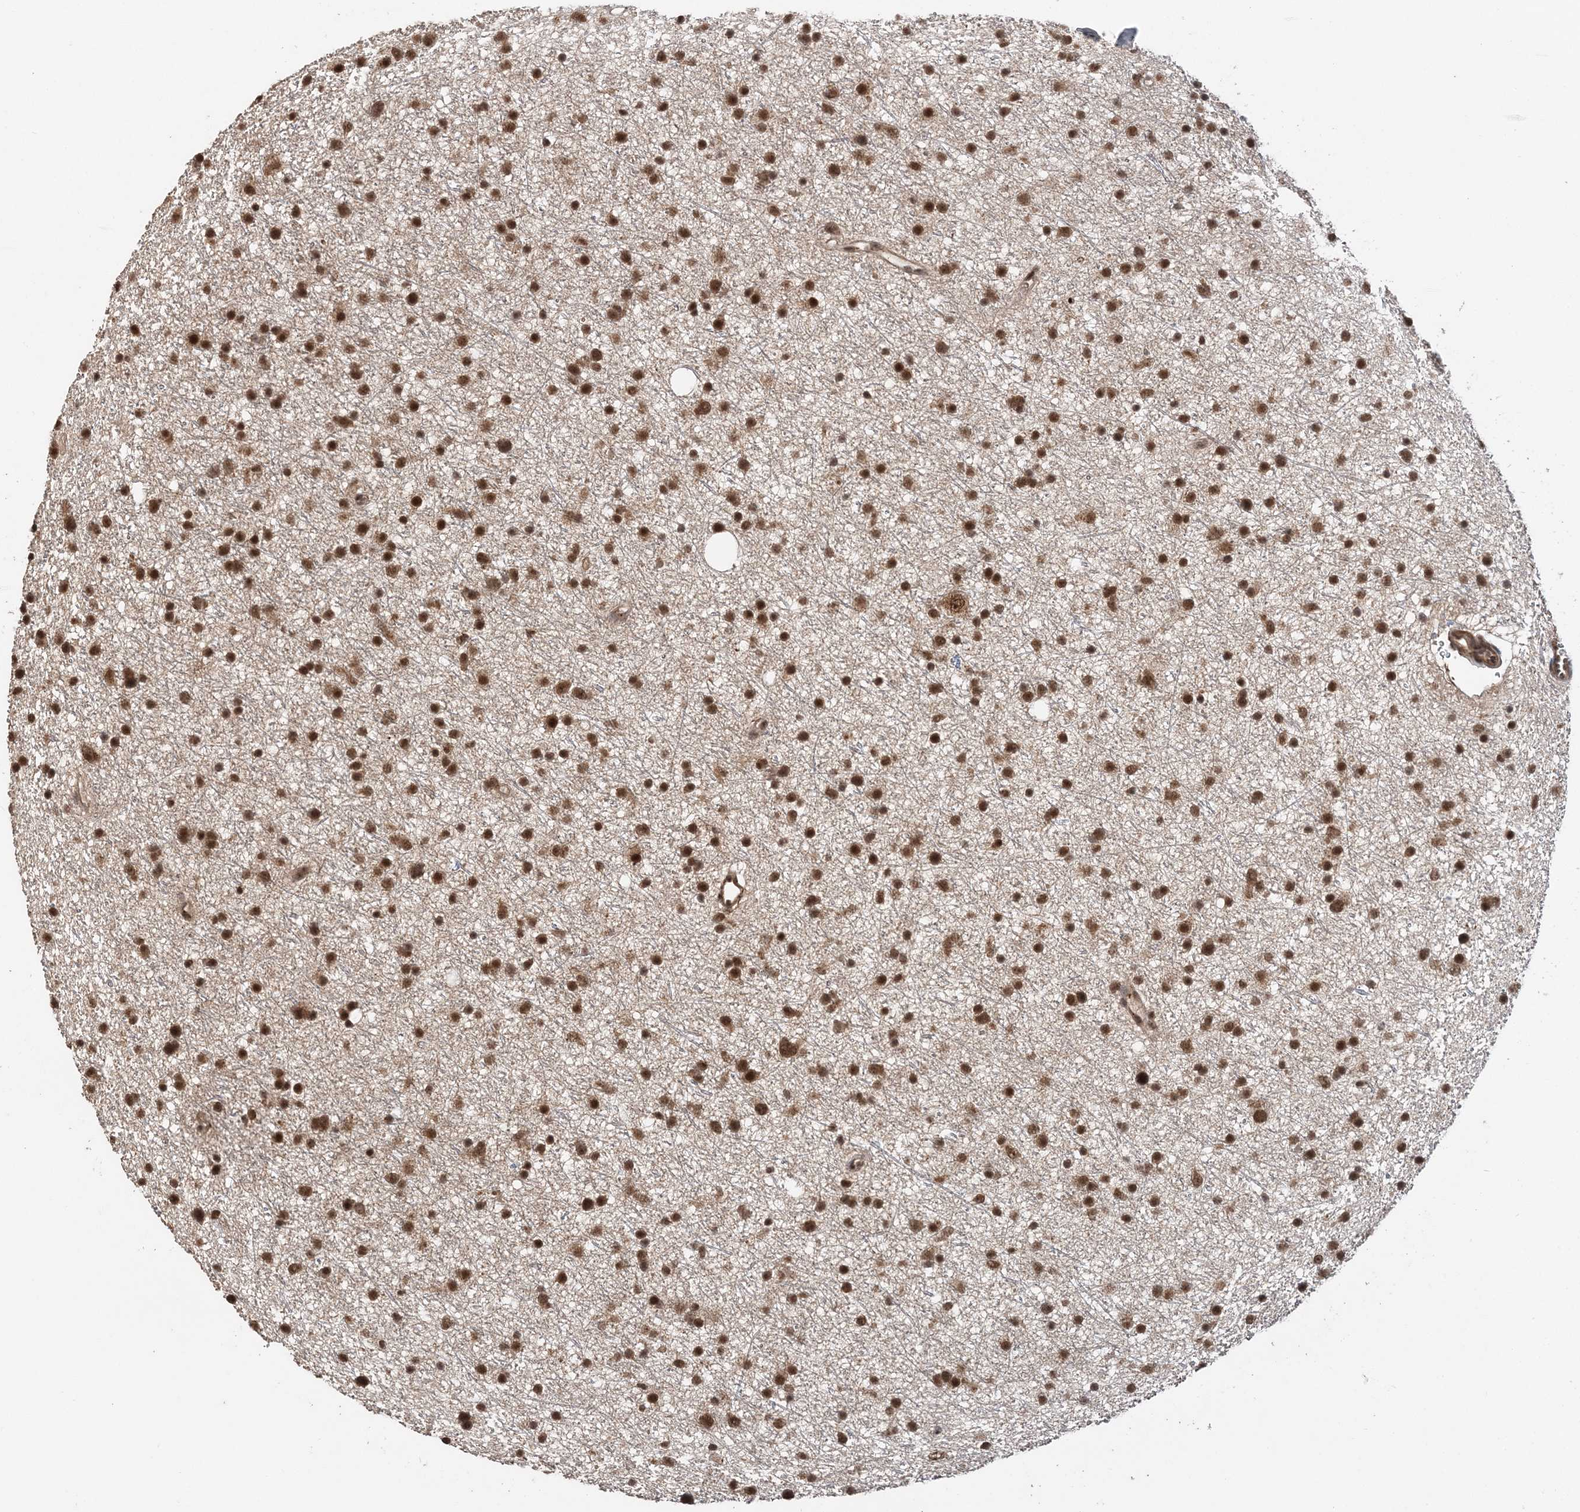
{"staining": {"intensity": "moderate", "quantity": ">75%", "location": "cytoplasmic/membranous,nuclear"}, "tissue": "glioma", "cell_type": "Tumor cells", "image_type": "cancer", "snomed": [{"axis": "morphology", "description": "Glioma, malignant, Low grade"}, {"axis": "topography", "description": "Cerebral cortex"}], "caption": "Immunohistochemical staining of malignant low-grade glioma demonstrates moderate cytoplasmic/membranous and nuclear protein staining in about >75% of tumor cells.", "gene": "TSHZ2", "patient": {"sex": "female", "age": 39}}